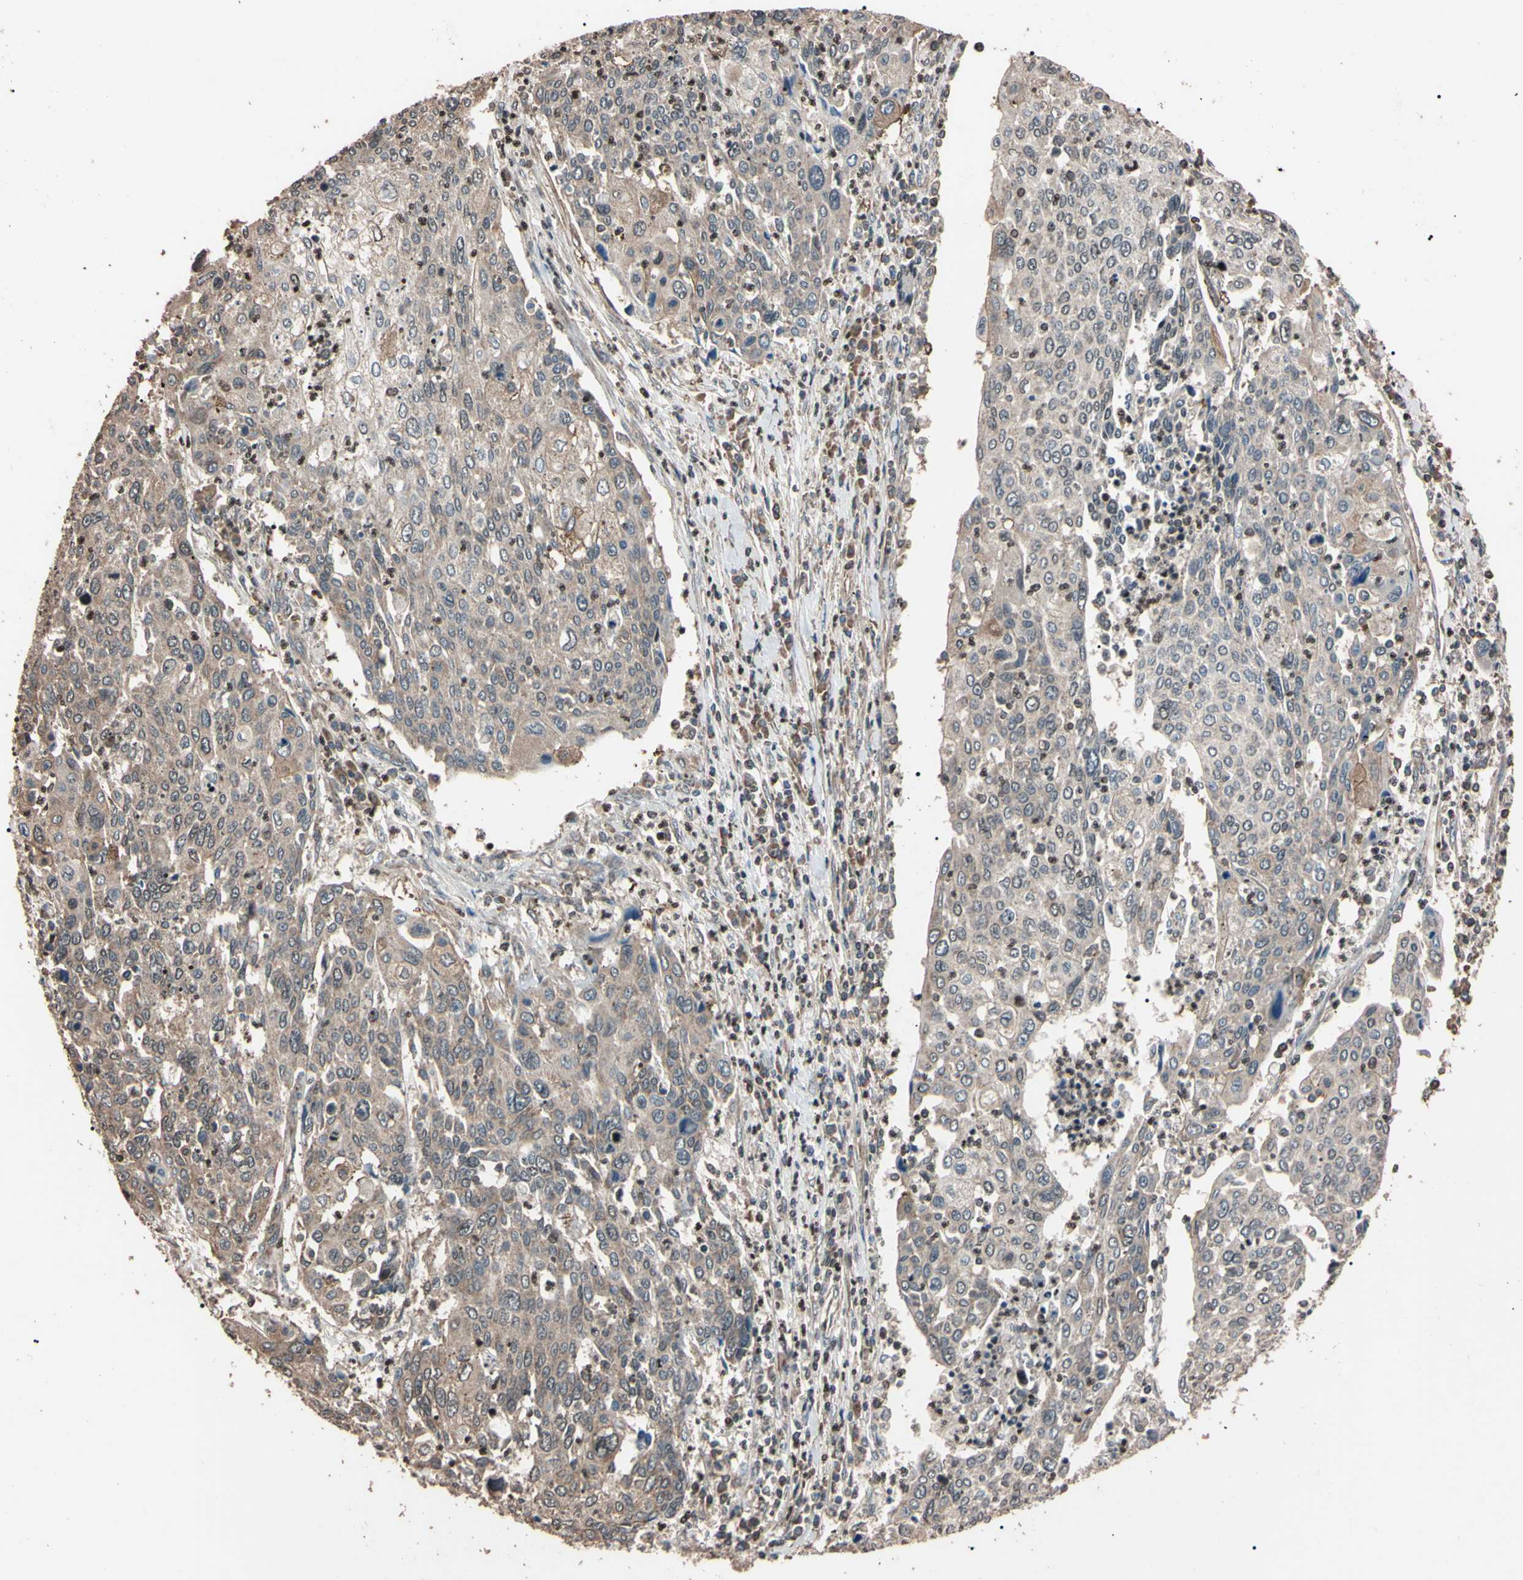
{"staining": {"intensity": "weak", "quantity": ">75%", "location": "cytoplasmic/membranous,nuclear"}, "tissue": "cervical cancer", "cell_type": "Tumor cells", "image_type": "cancer", "snomed": [{"axis": "morphology", "description": "Squamous cell carcinoma, NOS"}, {"axis": "topography", "description": "Cervix"}], "caption": "High-magnification brightfield microscopy of cervical cancer stained with DAB (brown) and counterstained with hematoxylin (blue). tumor cells exhibit weak cytoplasmic/membranous and nuclear staining is identified in about>75% of cells.", "gene": "TNFRSF1A", "patient": {"sex": "female", "age": 40}}